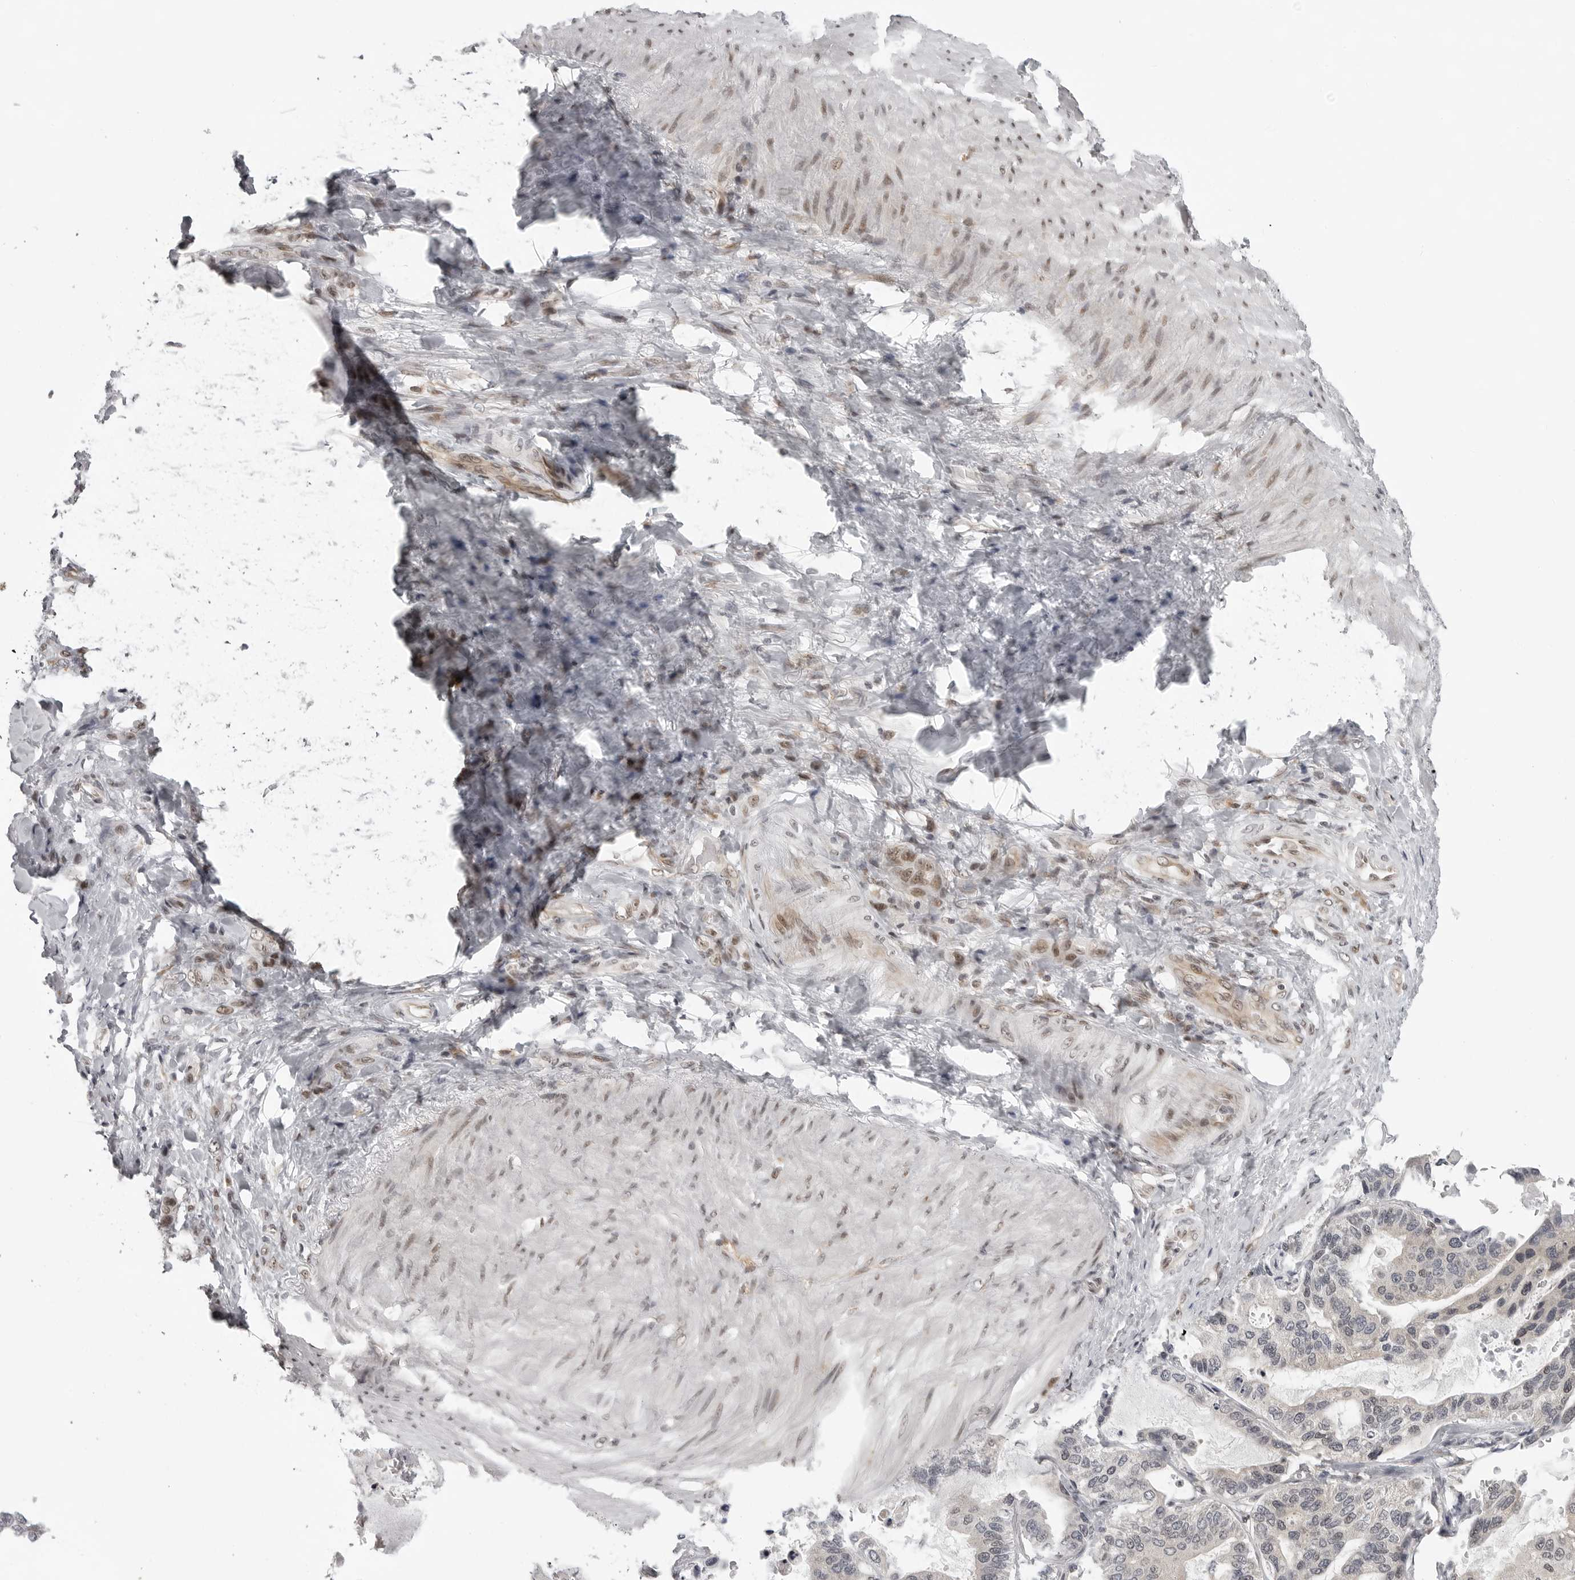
{"staining": {"intensity": "moderate", "quantity": "<25%", "location": "nuclear"}, "tissue": "stomach cancer", "cell_type": "Tumor cells", "image_type": "cancer", "snomed": [{"axis": "morphology", "description": "Normal tissue, NOS"}, {"axis": "morphology", "description": "Adenocarcinoma, NOS"}, {"axis": "topography", "description": "Stomach"}], "caption": "This is a photomicrograph of immunohistochemistry (IHC) staining of adenocarcinoma (stomach), which shows moderate positivity in the nuclear of tumor cells.", "gene": "PRDM10", "patient": {"sex": "male", "age": 82}}